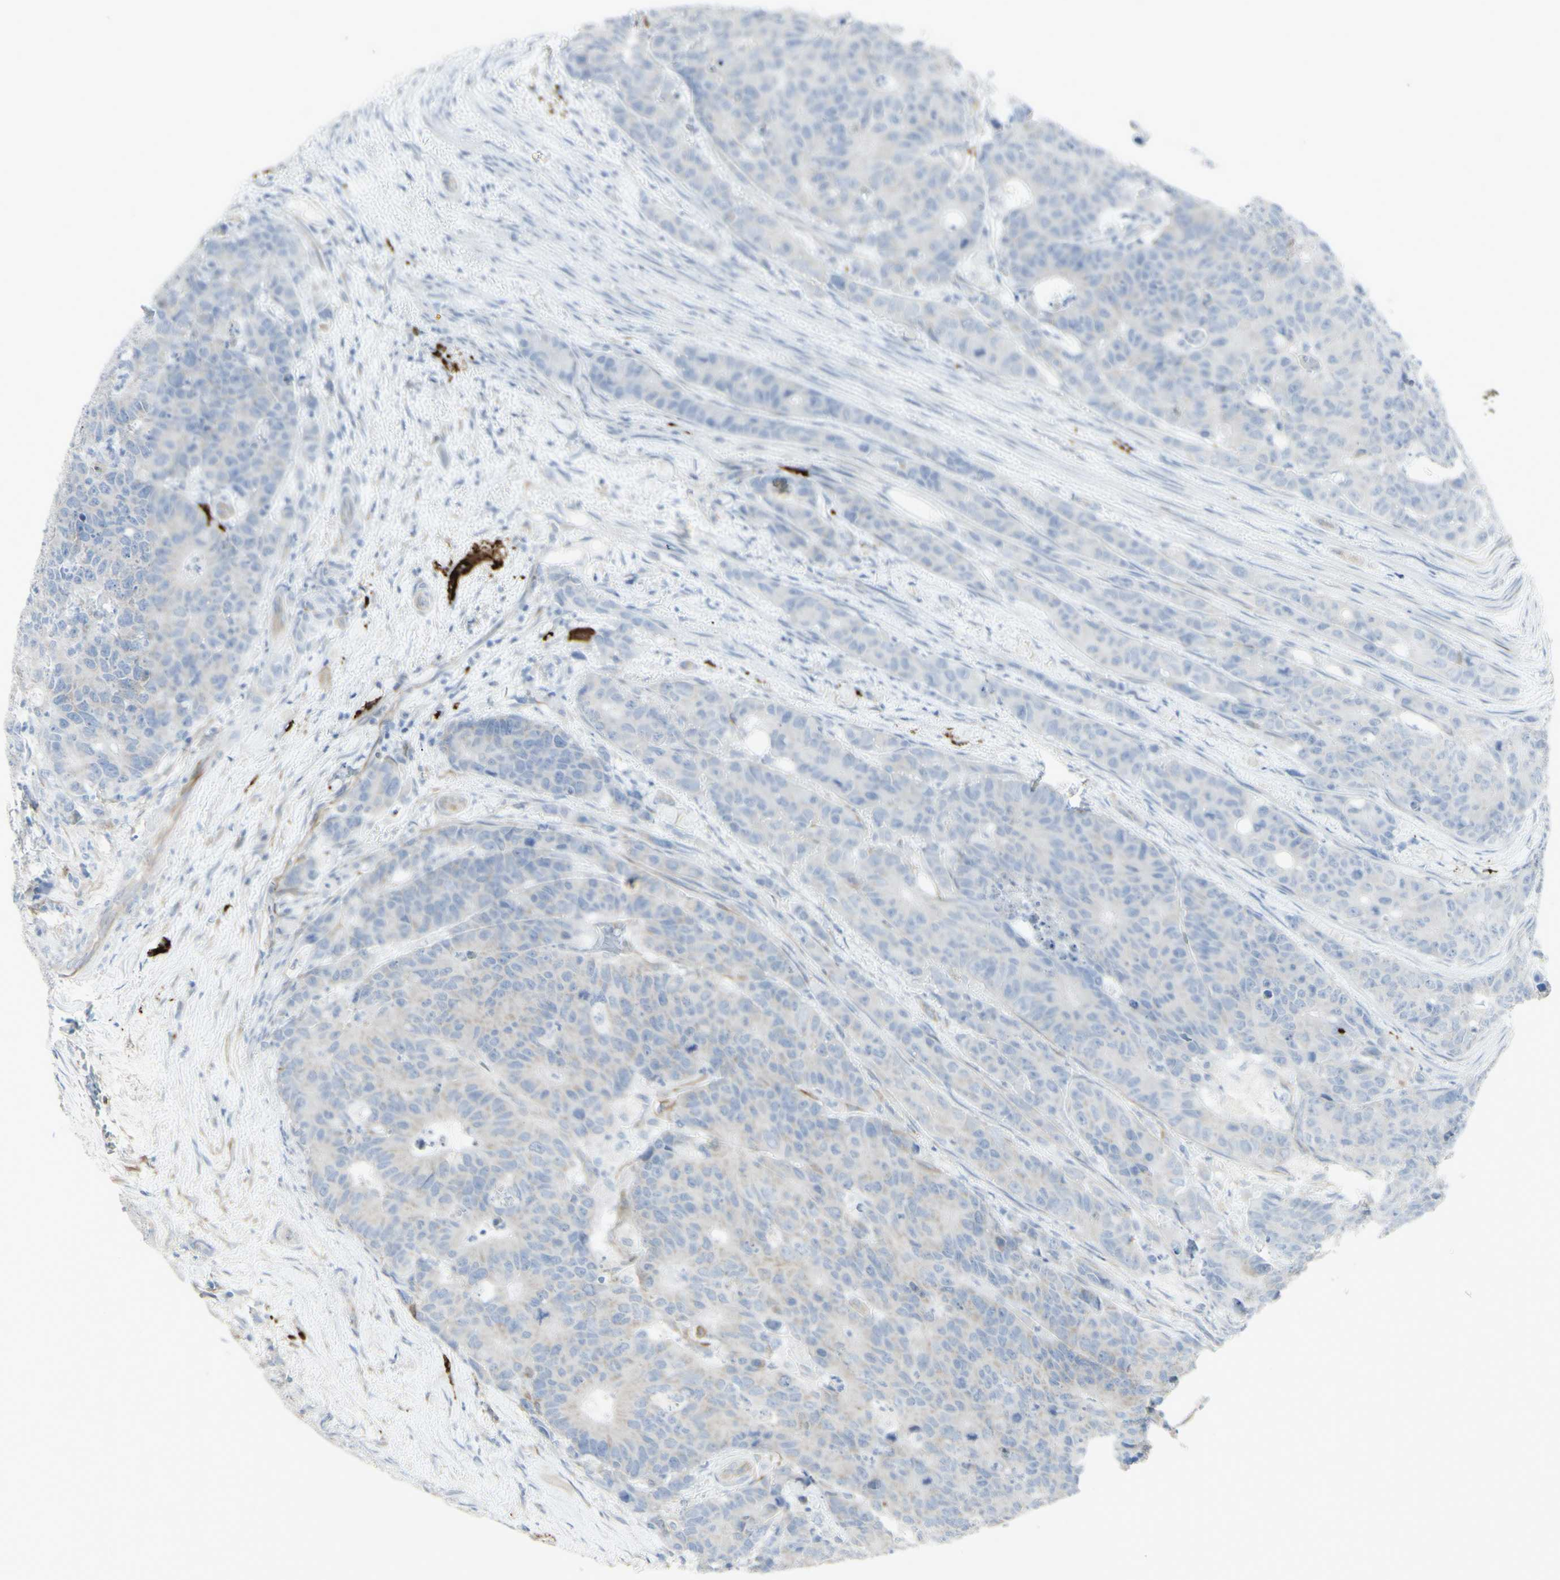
{"staining": {"intensity": "negative", "quantity": "none", "location": "none"}, "tissue": "colorectal cancer", "cell_type": "Tumor cells", "image_type": "cancer", "snomed": [{"axis": "morphology", "description": "Adenocarcinoma, NOS"}, {"axis": "topography", "description": "Colon"}], "caption": "Tumor cells are negative for brown protein staining in colorectal cancer.", "gene": "ENSG00000198211", "patient": {"sex": "female", "age": 86}}